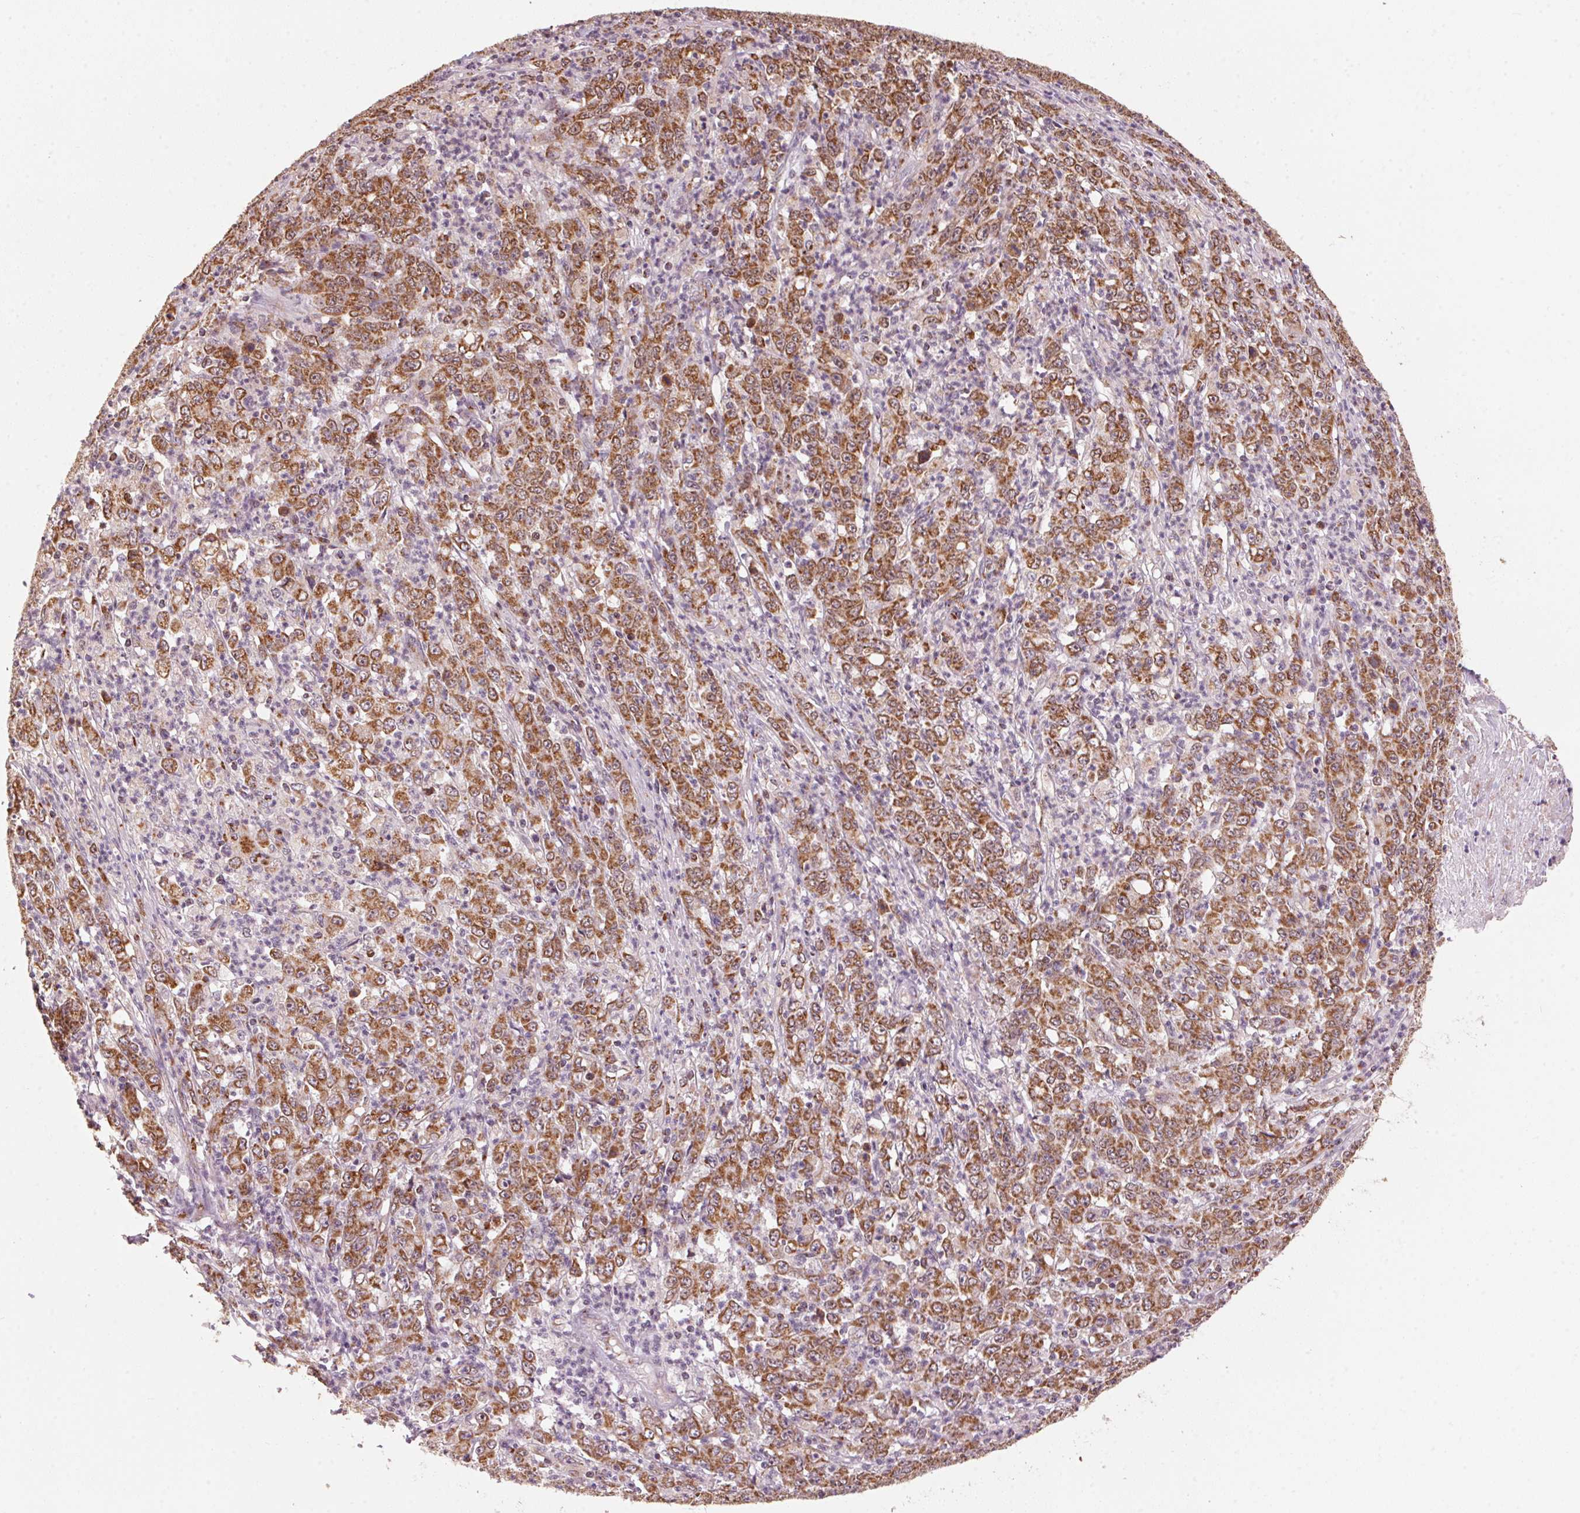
{"staining": {"intensity": "strong", "quantity": ">75%", "location": "cytoplasmic/membranous"}, "tissue": "stomach cancer", "cell_type": "Tumor cells", "image_type": "cancer", "snomed": [{"axis": "morphology", "description": "Adenocarcinoma, NOS"}, {"axis": "topography", "description": "Stomach, lower"}], "caption": "Protein staining of adenocarcinoma (stomach) tissue exhibits strong cytoplasmic/membranous positivity in approximately >75% of tumor cells. The protein of interest is shown in brown color, while the nuclei are stained blue.", "gene": "TOMM70", "patient": {"sex": "female", "age": 71}}